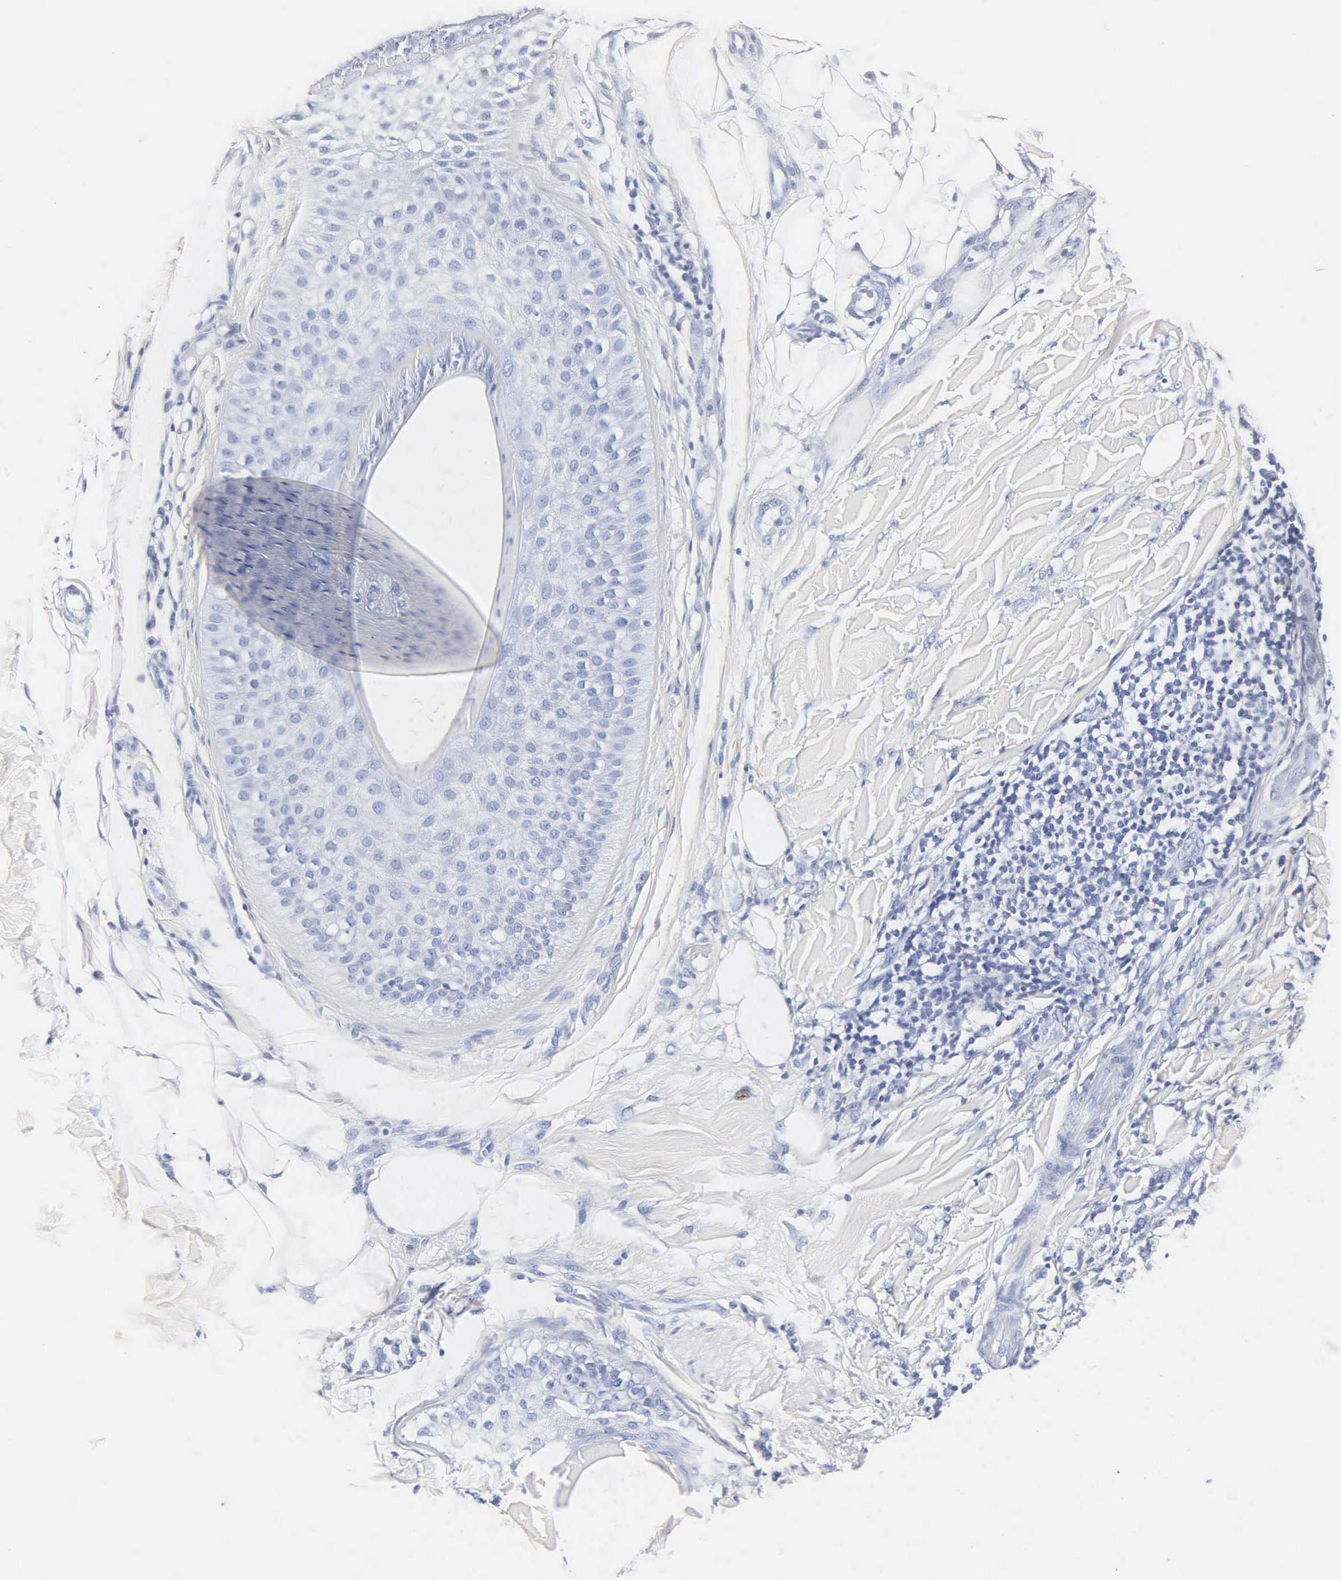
{"staining": {"intensity": "negative", "quantity": "none", "location": "none"}, "tissue": "skin cancer", "cell_type": "Tumor cells", "image_type": "cancer", "snomed": [{"axis": "morphology", "description": "Squamous cell carcinoma, NOS"}, {"axis": "topography", "description": "Skin"}], "caption": "IHC photomicrograph of skin squamous cell carcinoma stained for a protein (brown), which reveals no staining in tumor cells.", "gene": "MB", "patient": {"sex": "male", "age": 77}}